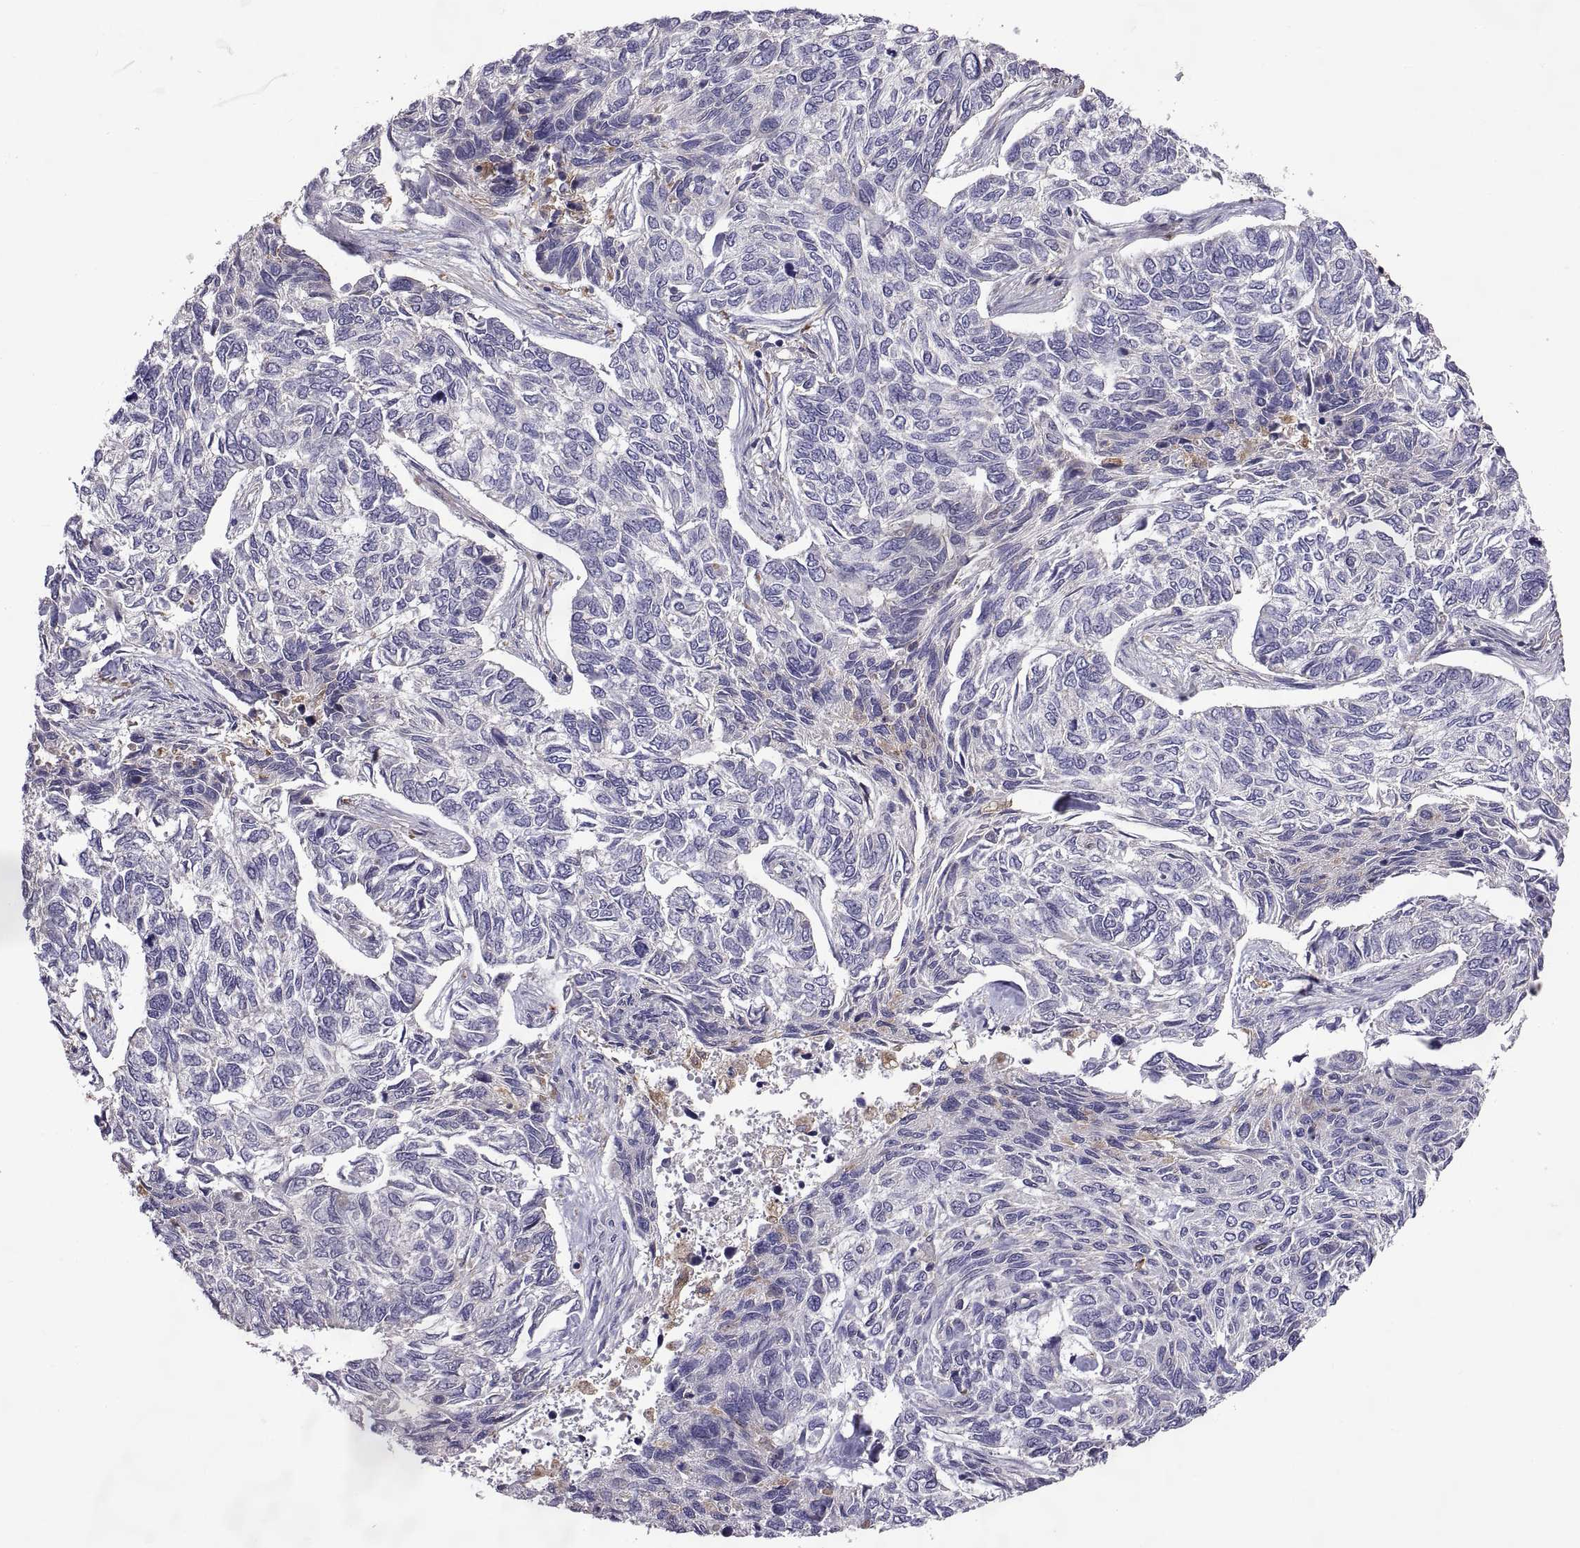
{"staining": {"intensity": "negative", "quantity": "none", "location": "none"}, "tissue": "skin cancer", "cell_type": "Tumor cells", "image_type": "cancer", "snomed": [{"axis": "morphology", "description": "Basal cell carcinoma"}, {"axis": "topography", "description": "Skin"}], "caption": "Immunohistochemical staining of human basal cell carcinoma (skin) shows no significant expression in tumor cells.", "gene": "ARSL", "patient": {"sex": "female", "age": 65}}